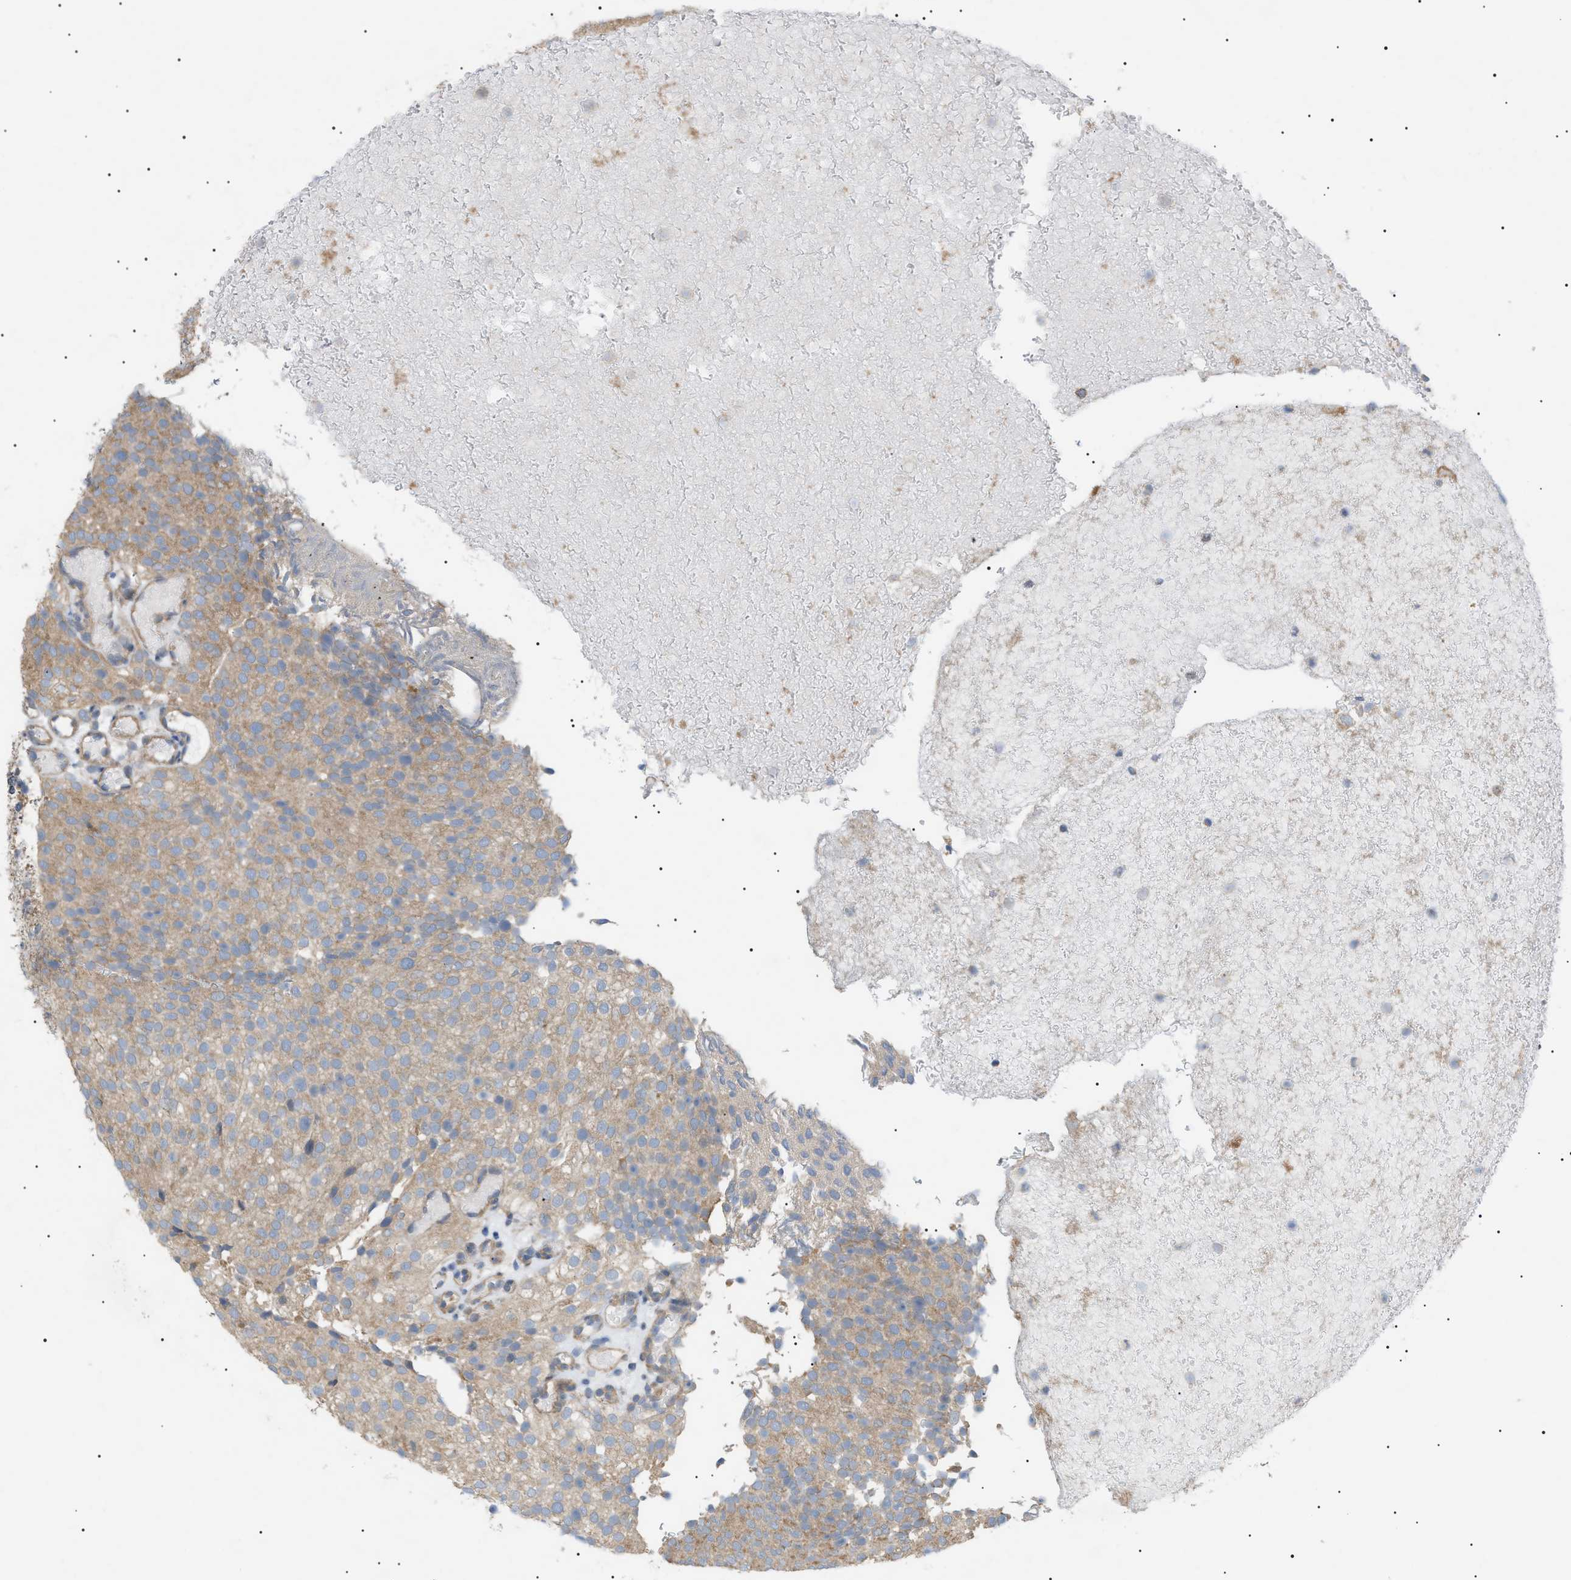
{"staining": {"intensity": "moderate", "quantity": ">75%", "location": "cytoplasmic/membranous"}, "tissue": "urothelial cancer", "cell_type": "Tumor cells", "image_type": "cancer", "snomed": [{"axis": "morphology", "description": "Urothelial carcinoma, Low grade"}, {"axis": "topography", "description": "Urinary bladder"}], "caption": "A medium amount of moderate cytoplasmic/membranous staining is identified in approximately >75% of tumor cells in urothelial carcinoma (low-grade) tissue. The protein is stained brown, and the nuclei are stained in blue (DAB IHC with brightfield microscopy, high magnification).", "gene": "IRS2", "patient": {"sex": "male", "age": 78}}